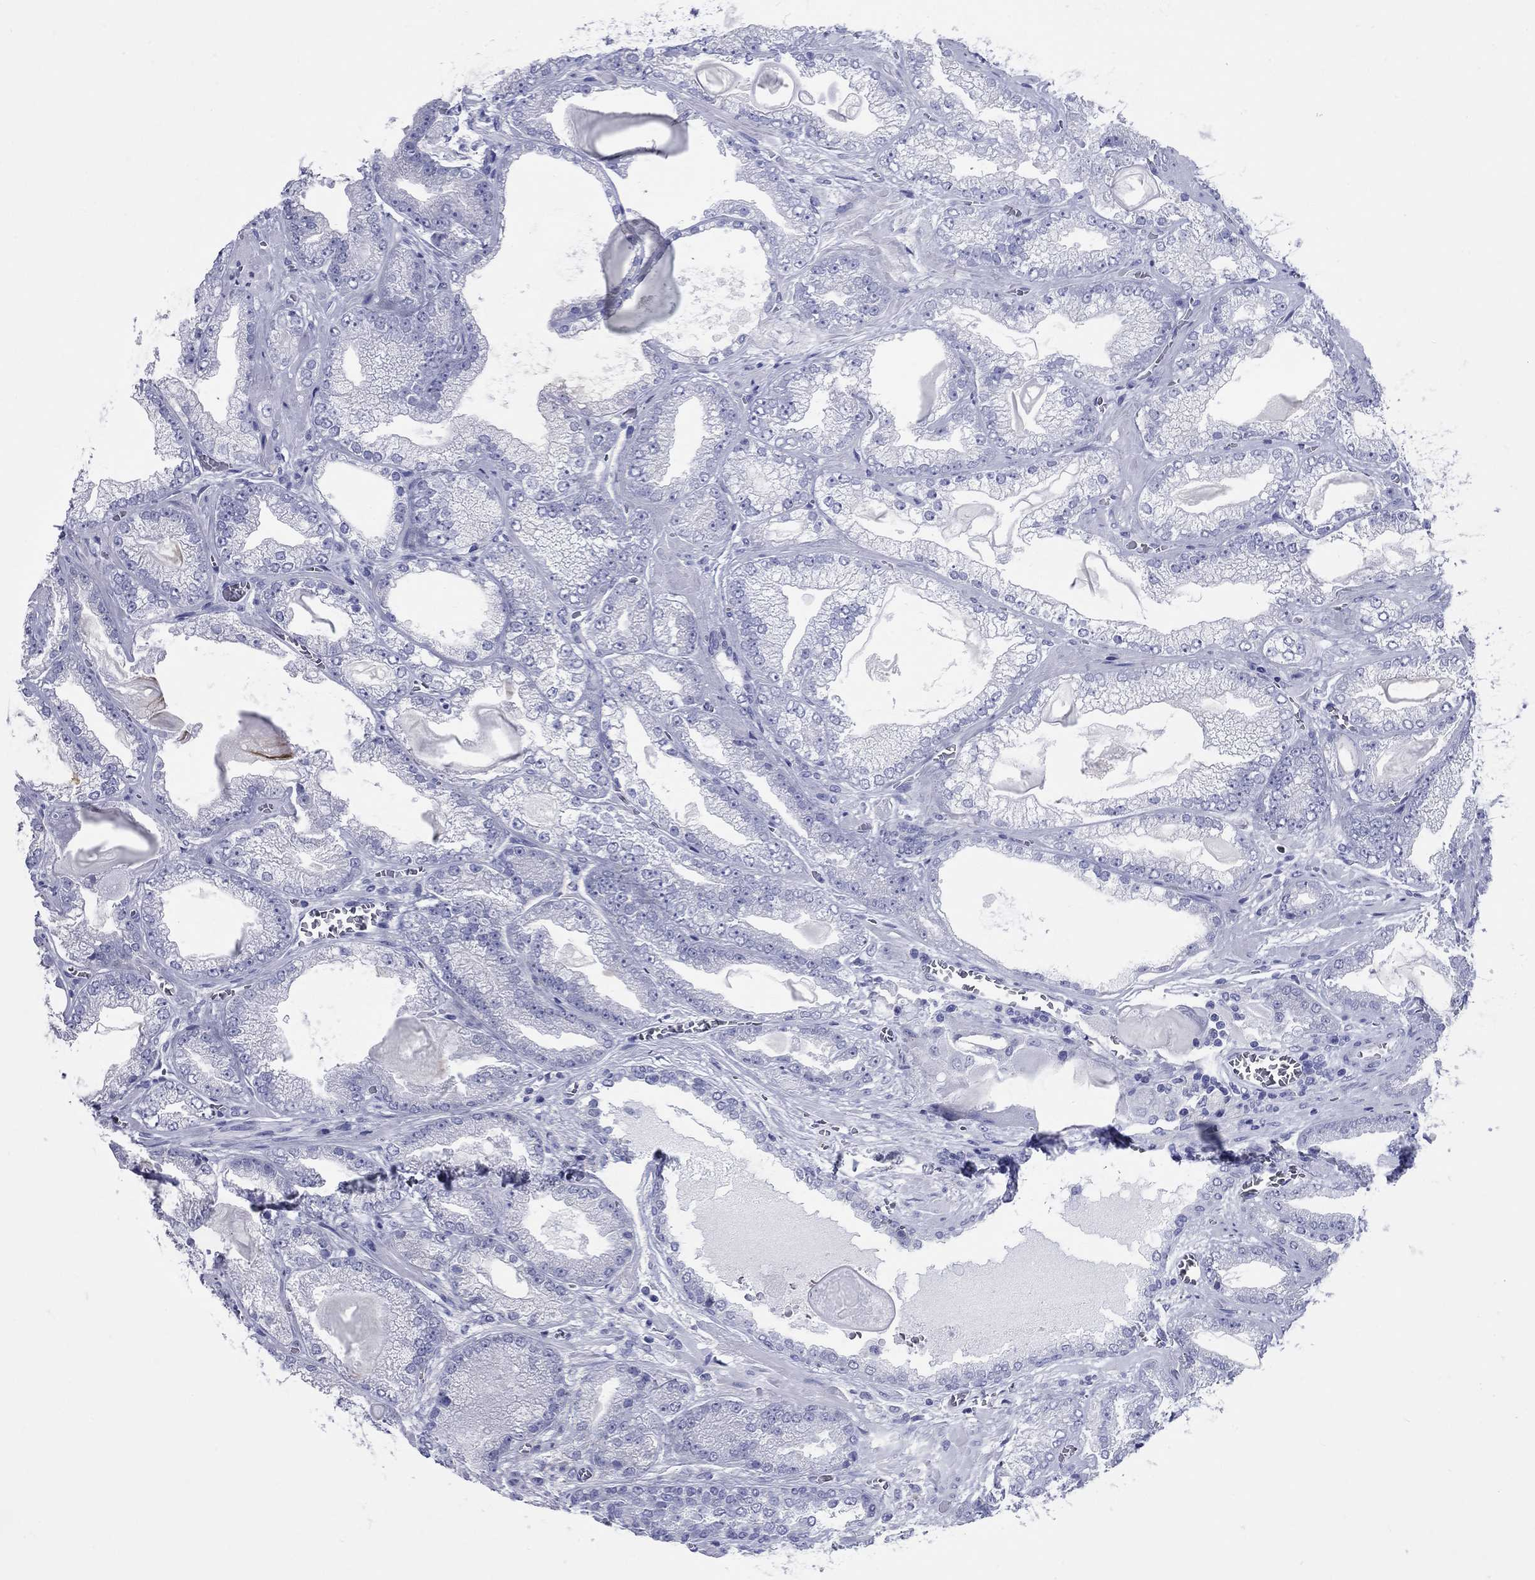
{"staining": {"intensity": "negative", "quantity": "none", "location": "none"}, "tissue": "prostate cancer", "cell_type": "Tumor cells", "image_type": "cancer", "snomed": [{"axis": "morphology", "description": "Adenocarcinoma, Low grade"}, {"axis": "topography", "description": "Prostate"}], "caption": "IHC of low-grade adenocarcinoma (prostate) shows no expression in tumor cells.", "gene": "CCNA1", "patient": {"sex": "male", "age": 57}}